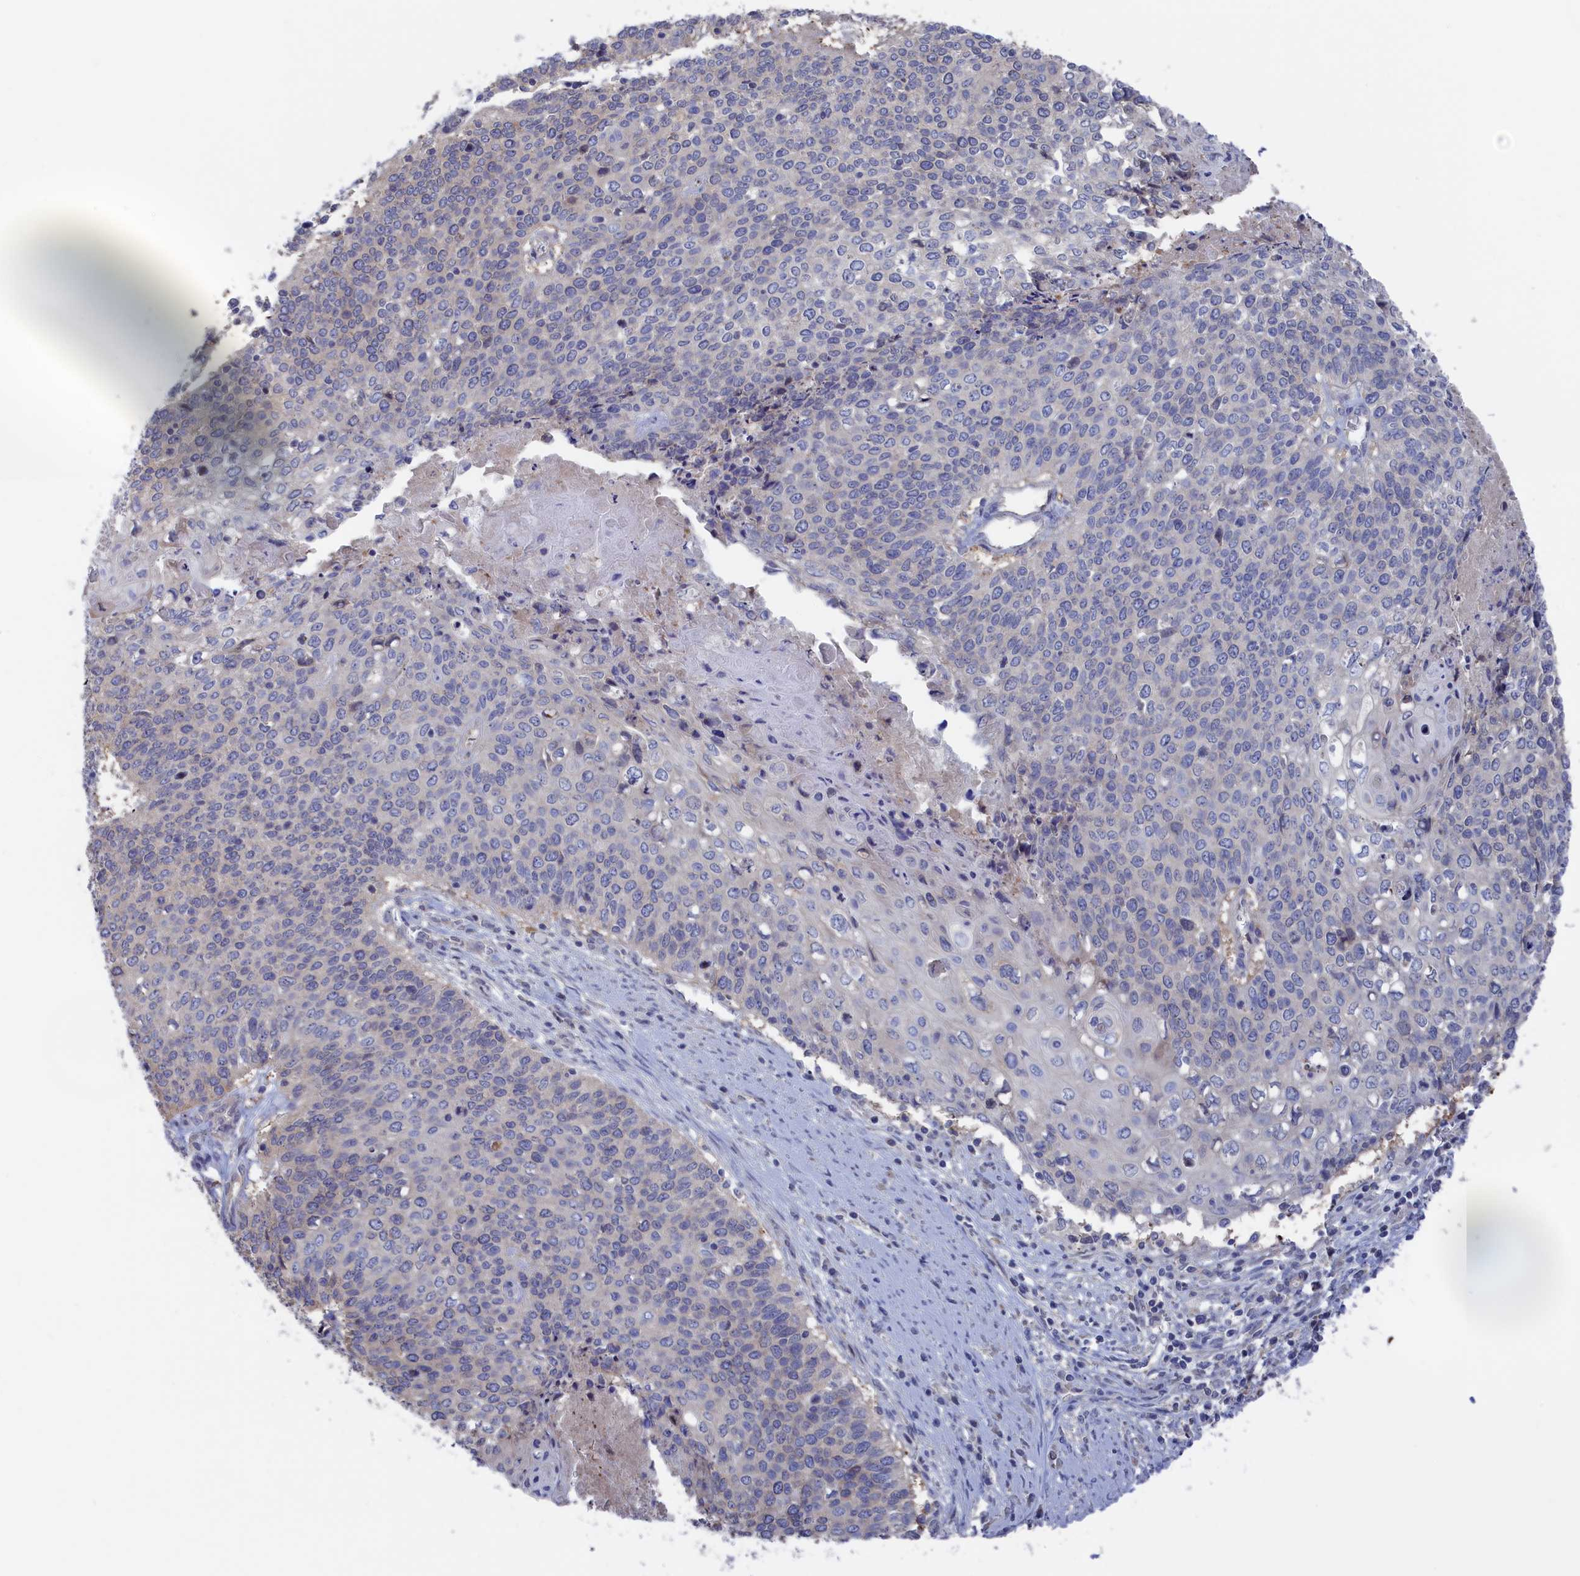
{"staining": {"intensity": "negative", "quantity": "none", "location": "none"}, "tissue": "cervical cancer", "cell_type": "Tumor cells", "image_type": "cancer", "snomed": [{"axis": "morphology", "description": "Squamous cell carcinoma, NOS"}, {"axis": "topography", "description": "Cervix"}], "caption": "Micrograph shows no protein staining in tumor cells of cervical cancer tissue.", "gene": "NUTF2", "patient": {"sex": "female", "age": 39}}